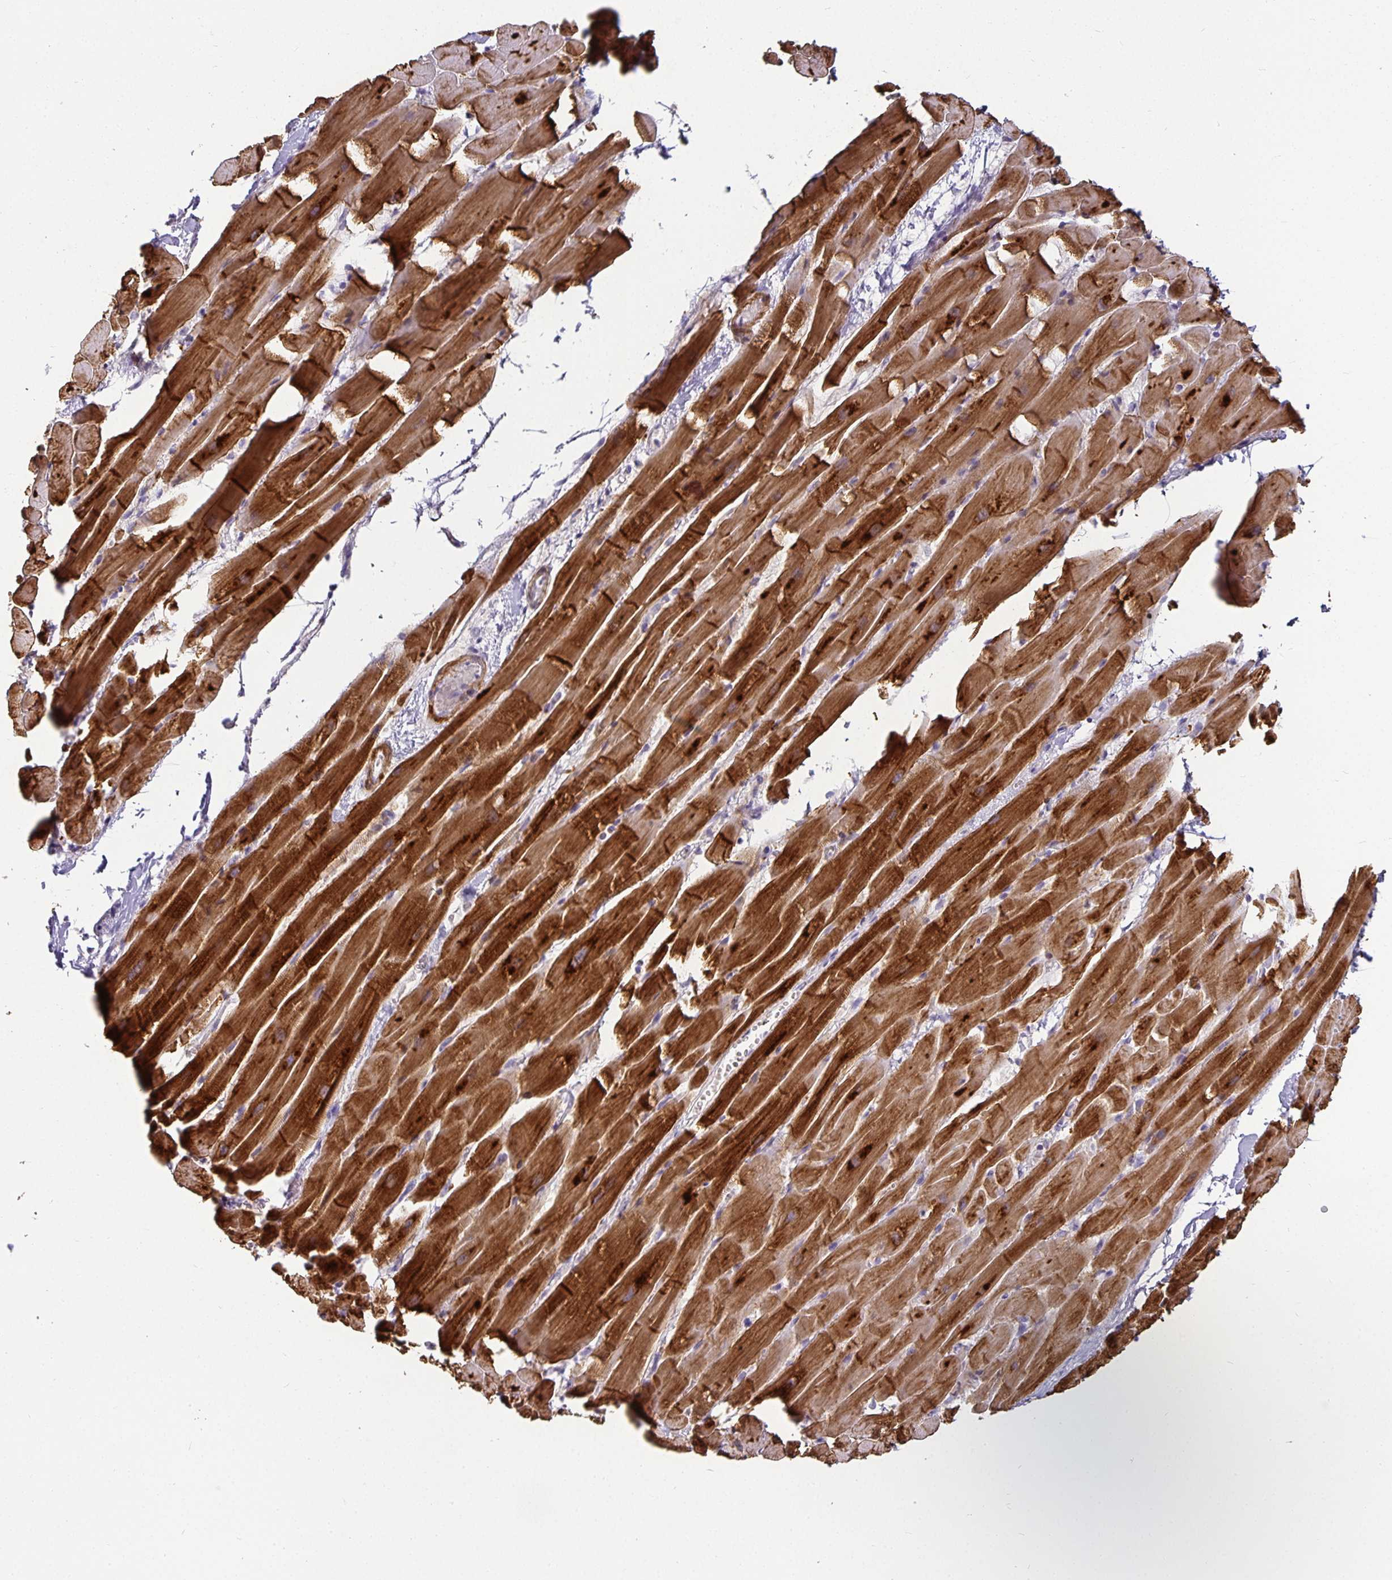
{"staining": {"intensity": "strong", "quantity": ">75%", "location": "cytoplasmic/membranous,nuclear"}, "tissue": "heart muscle", "cell_type": "Cardiomyocytes", "image_type": "normal", "snomed": [{"axis": "morphology", "description": "Normal tissue, NOS"}, {"axis": "topography", "description": "Heart"}], "caption": "Immunohistochemical staining of normal human heart muscle reveals strong cytoplasmic/membranous,nuclear protein positivity in about >75% of cardiomyocytes.", "gene": "CA12", "patient": {"sex": "male", "age": 37}}